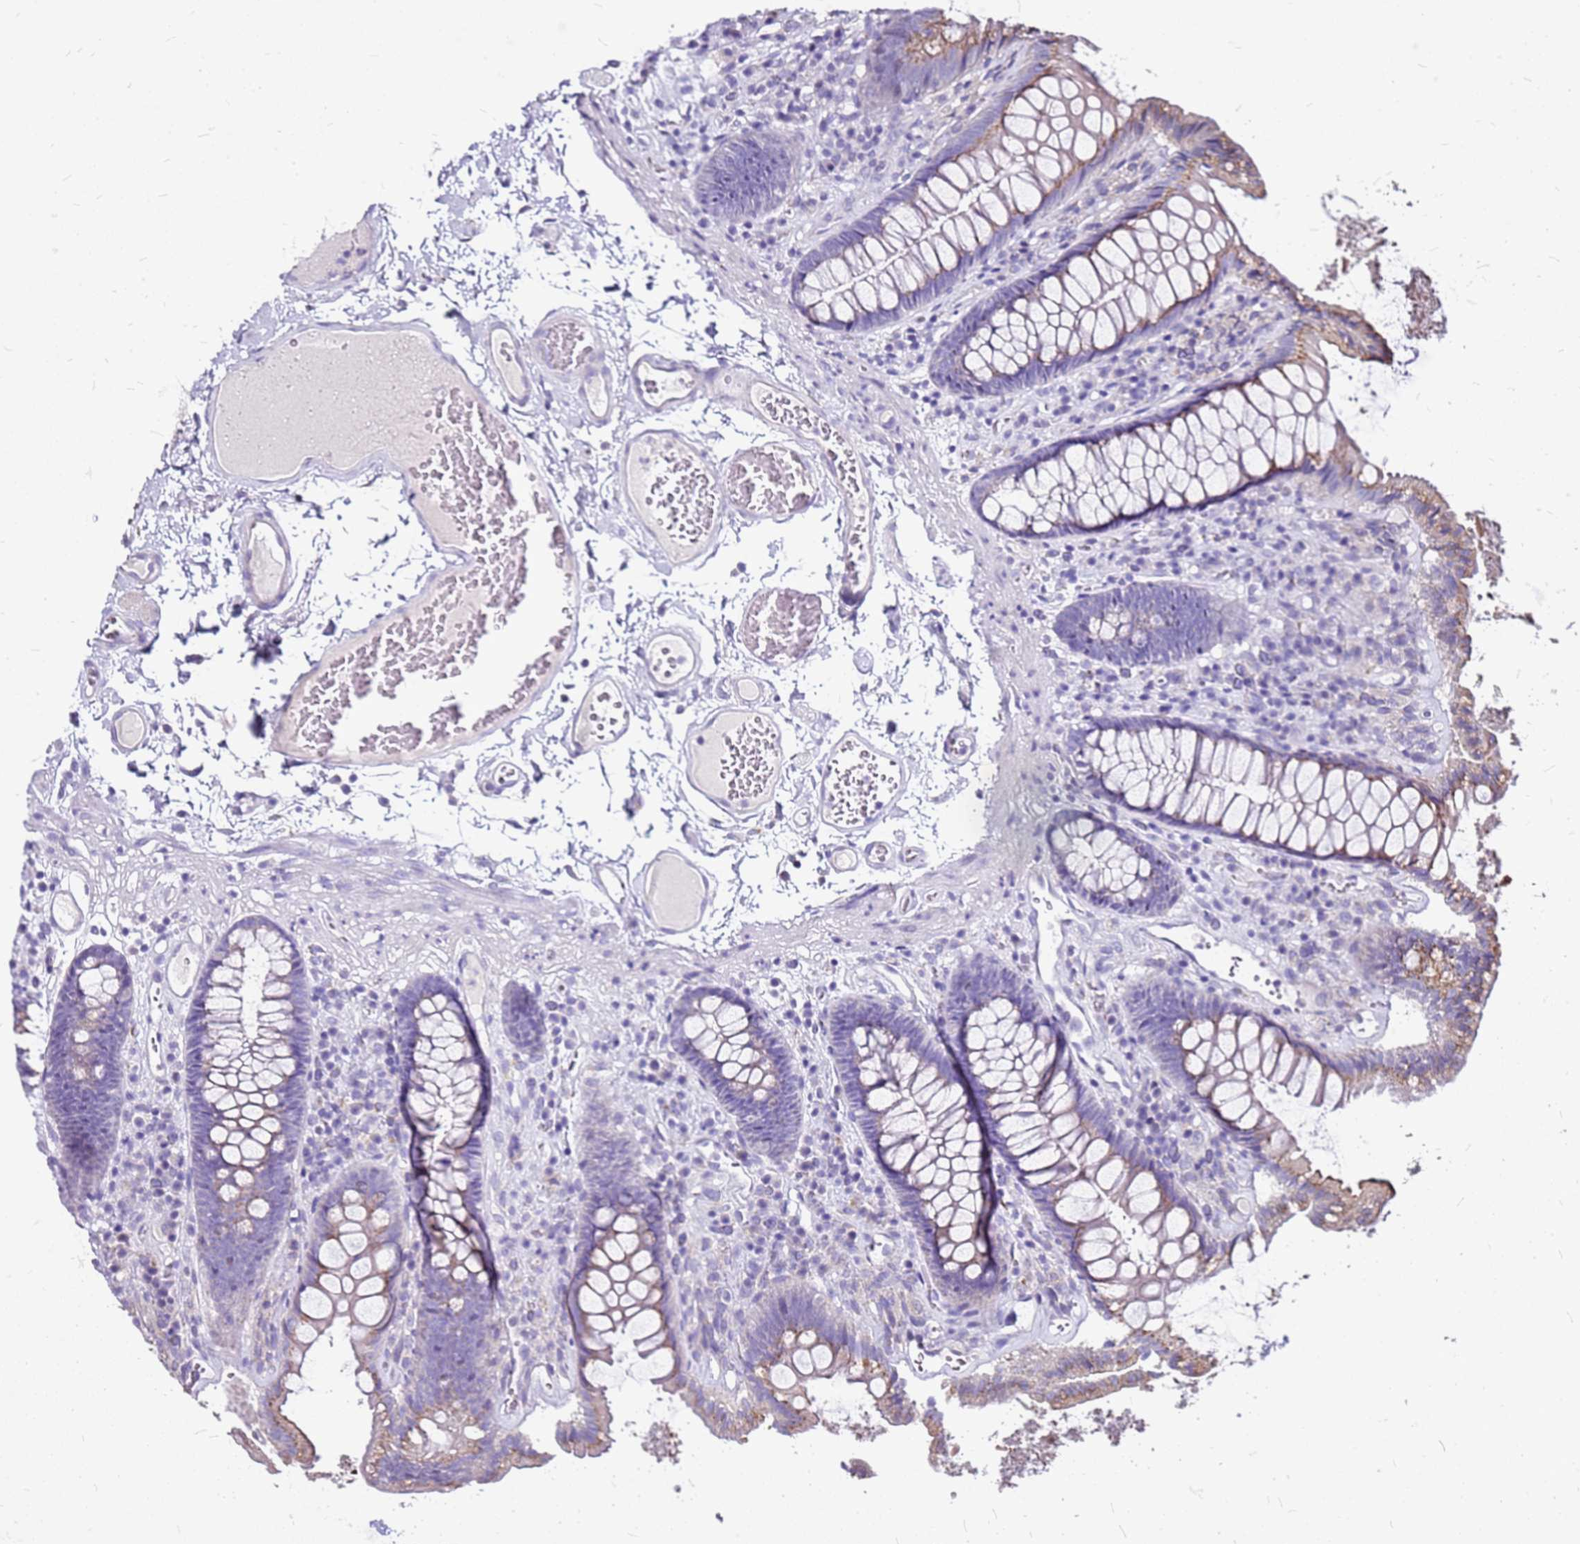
{"staining": {"intensity": "negative", "quantity": "none", "location": "none"}, "tissue": "colon", "cell_type": "Endothelial cells", "image_type": "normal", "snomed": [{"axis": "morphology", "description": "Normal tissue, NOS"}, {"axis": "topography", "description": "Colon"}], "caption": "This is an immunohistochemistry (IHC) histopathology image of unremarkable human colon. There is no positivity in endothelial cells.", "gene": "CASD1", "patient": {"sex": "male", "age": 84}}